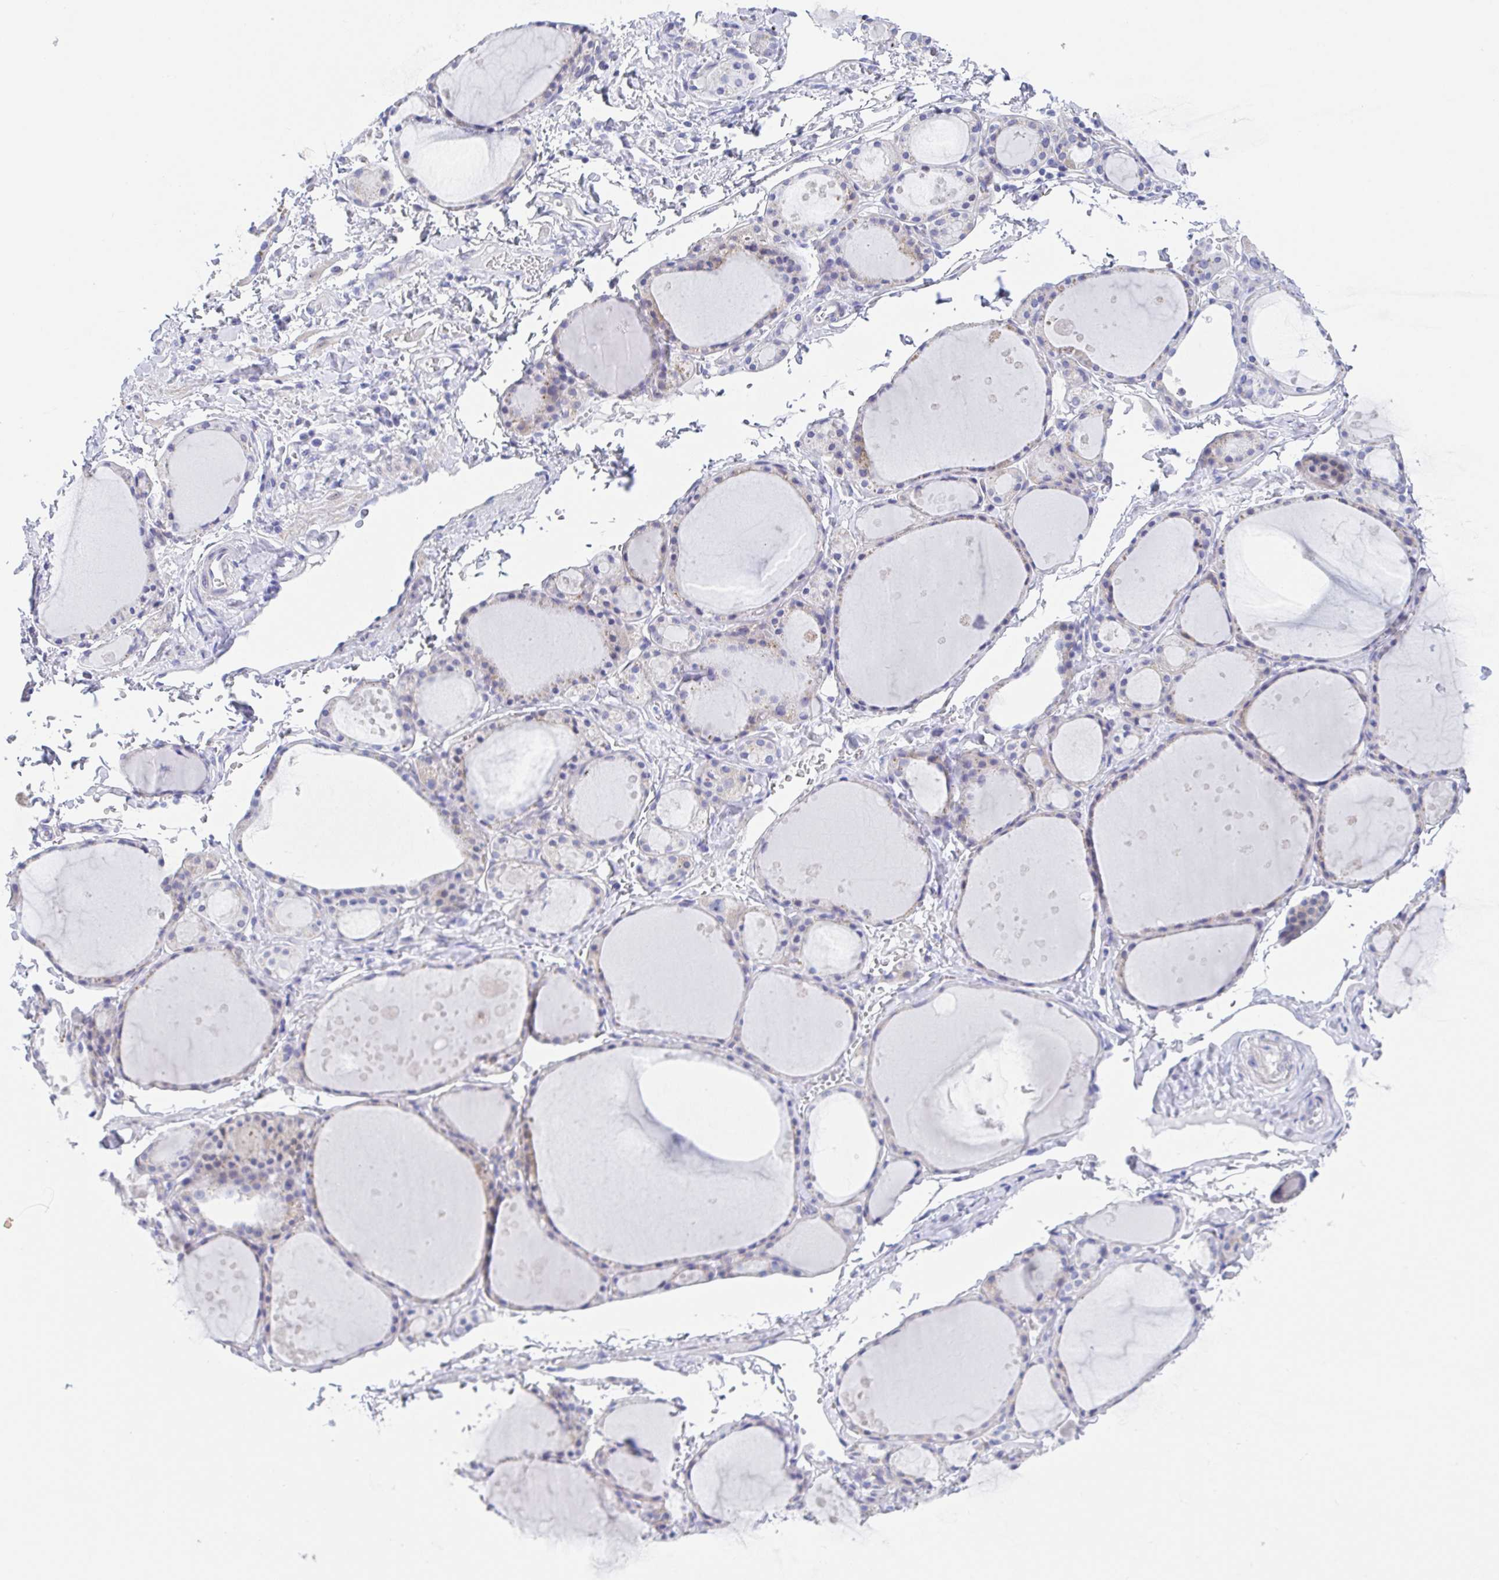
{"staining": {"intensity": "negative", "quantity": "none", "location": "none"}, "tissue": "thyroid gland", "cell_type": "Glandular cells", "image_type": "normal", "snomed": [{"axis": "morphology", "description": "Normal tissue, NOS"}, {"axis": "topography", "description": "Thyroid gland"}], "caption": "Immunohistochemistry (IHC) micrograph of normal thyroid gland: human thyroid gland stained with DAB exhibits no significant protein staining in glandular cells.", "gene": "MUCL3", "patient": {"sex": "male", "age": 68}}